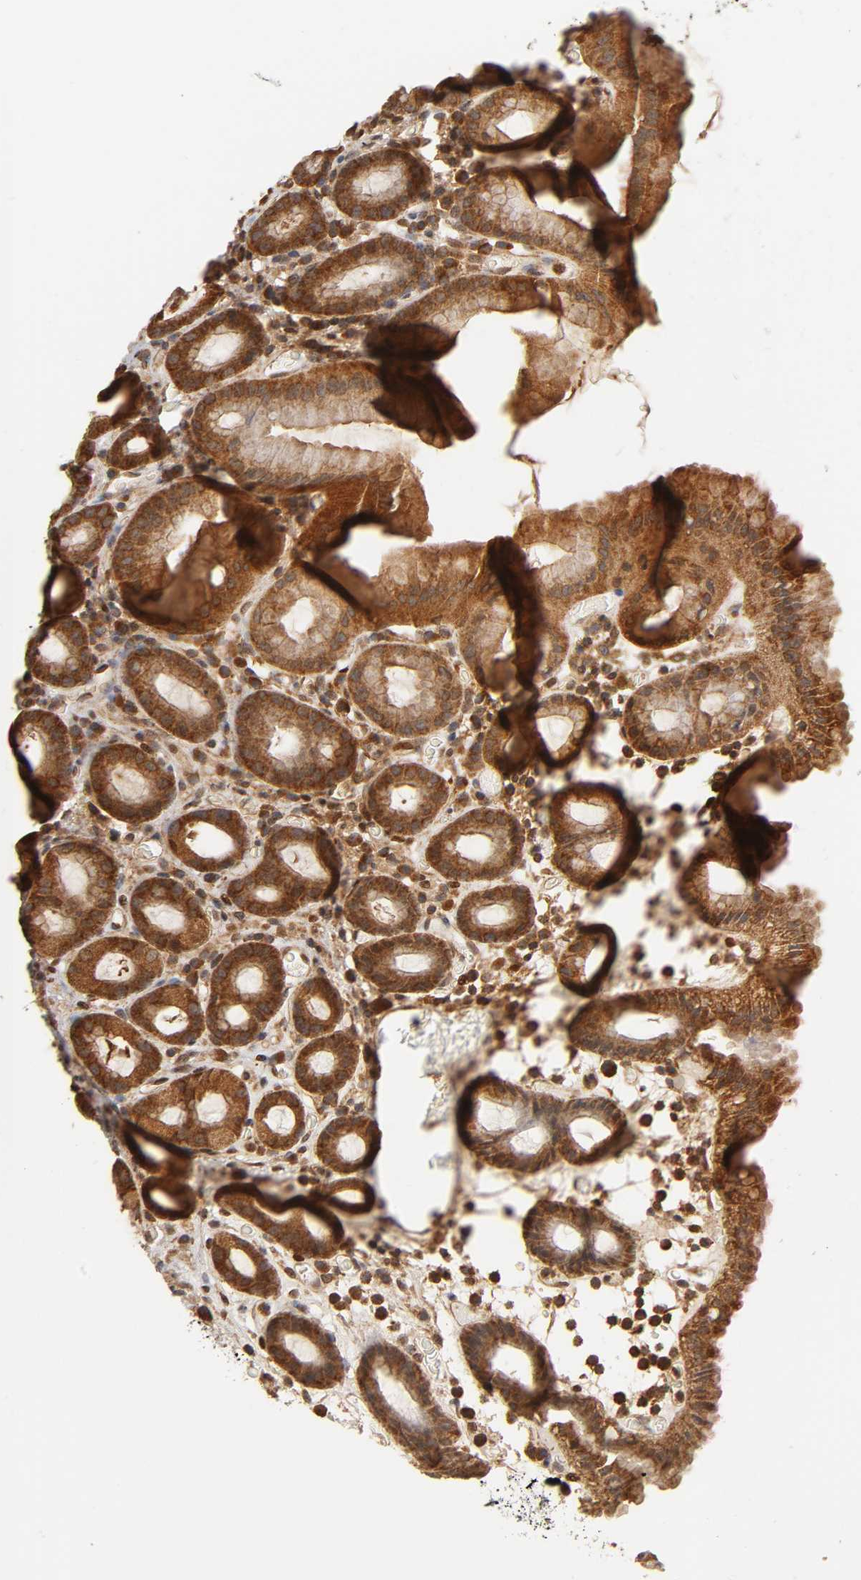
{"staining": {"intensity": "strong", "quantity": ">75%", "location": "cytoplasmic/membranous"}, "tissue": "stomach", "cell_type": "Glandular cells", "image_type": "normal", "snomed": [{"axis": "morphology", "description": "Normal tissue, NOS"}, {"axis": "topography", "description": "Stomach, upper"}], "caption": "Immunohistochemistry (IHC) (DAB) staining of unremarkable human stomach shows strong cytoplasmic/membranous protein positivity in approximately >75% of glandular cells.", "gene": "PAFAH1B1", "patient": {"sex": "male", "age": 68}}